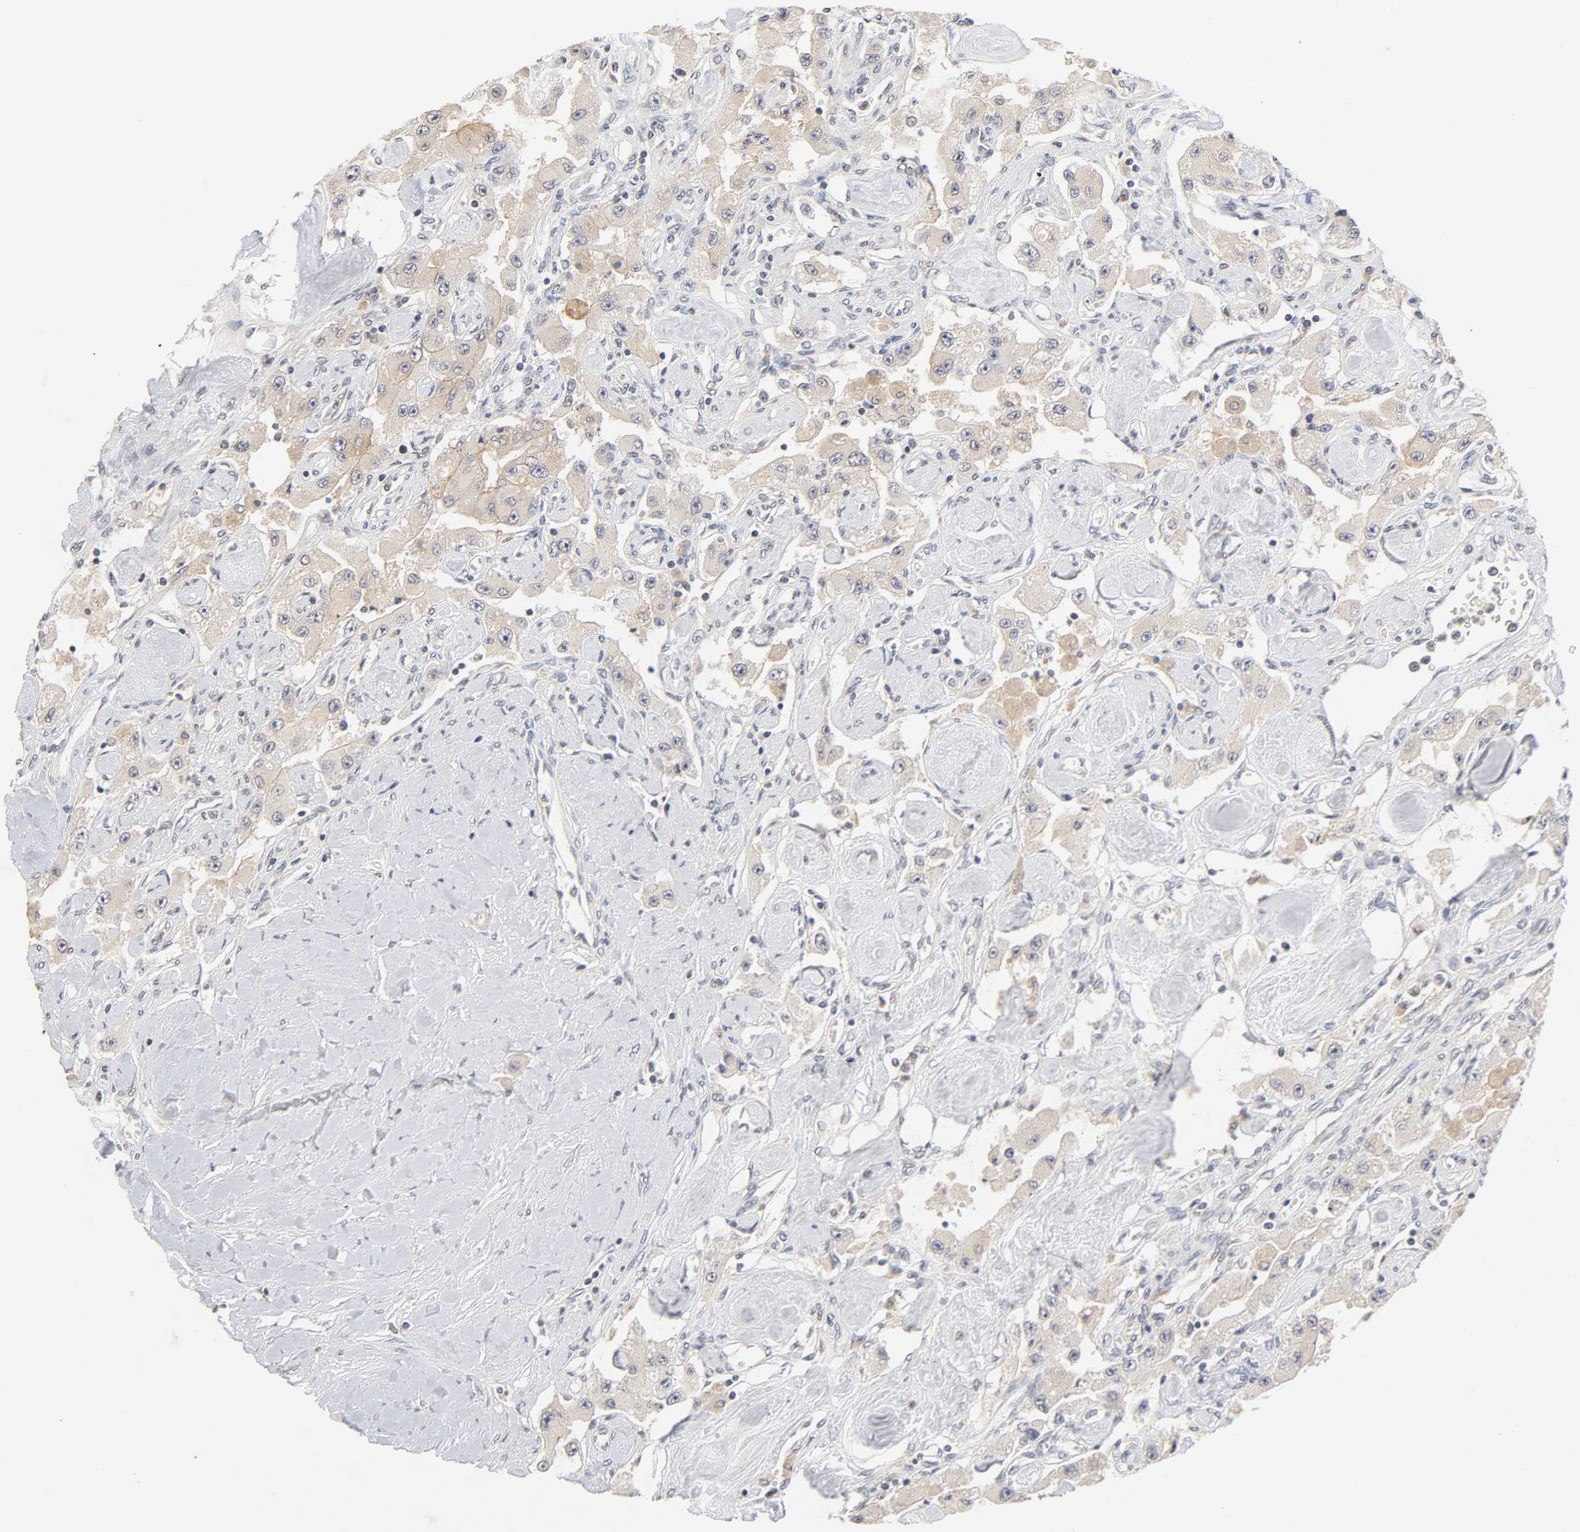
{"staining": {"intensity": "weak", "quantity": "25%-75%", "location": "cytoplasmic/membranous"}, "tissue": "carcinoid", "cell_type": "Tumor cells", "image_type": "cancer", "snomed": [{"axis": "morphology", "description": "Carcinoid, malignant, NOS"}, {"axis": "topography", "description": "Pancreas"}], "caption": "Protein staining by immunohistochemistry (IHC) shows weak cytoplasmic/membranous expression in about 25%-75% of tumor cells in carcinoid (malignant).", "gene": "CXADR", "patient": {"sex": "male", "age": 41}}